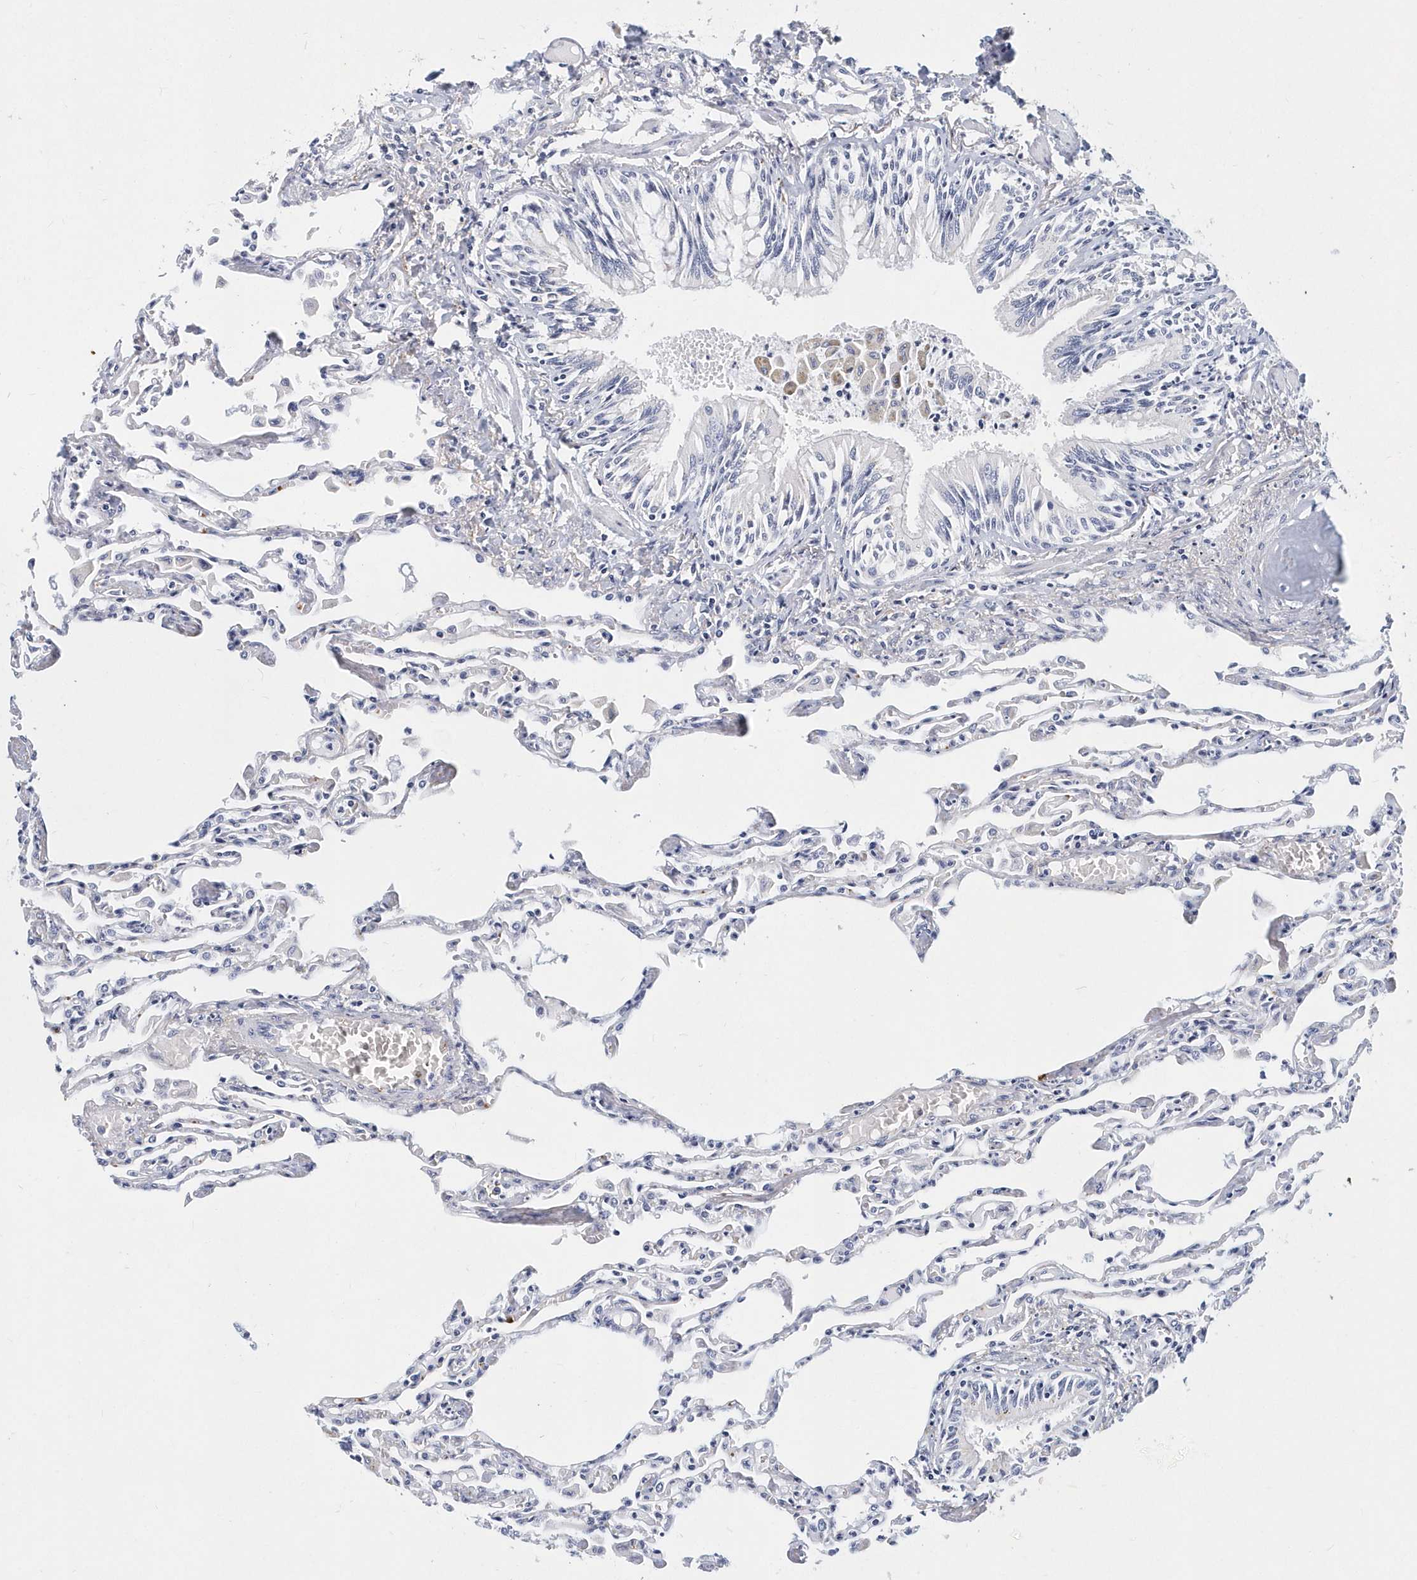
{"staining": {"intensity": "negative", "quantity": "none", "location": "none"}, "tissue": "lung", "cell_type": "Alveolar cells", "image_type": "normal", "snomed": [{"axis": "morphology", "description": "Normal tissue, NOS"}, {"axis": "topography", "description": "Bronchus"}, {"axis": "topography", "description": "Lung"}], "caption": "Lung was stained to show a protein in brown. There is no significant expression in alveolar cells. Brightfield microscopy of immunohistochemistry (IHC) stained with DAB (brown) and hematoxylin (blue), captured at high magnification.", "gene": "ITGA2B", "patient": {"sex": "female", "age": 49}}